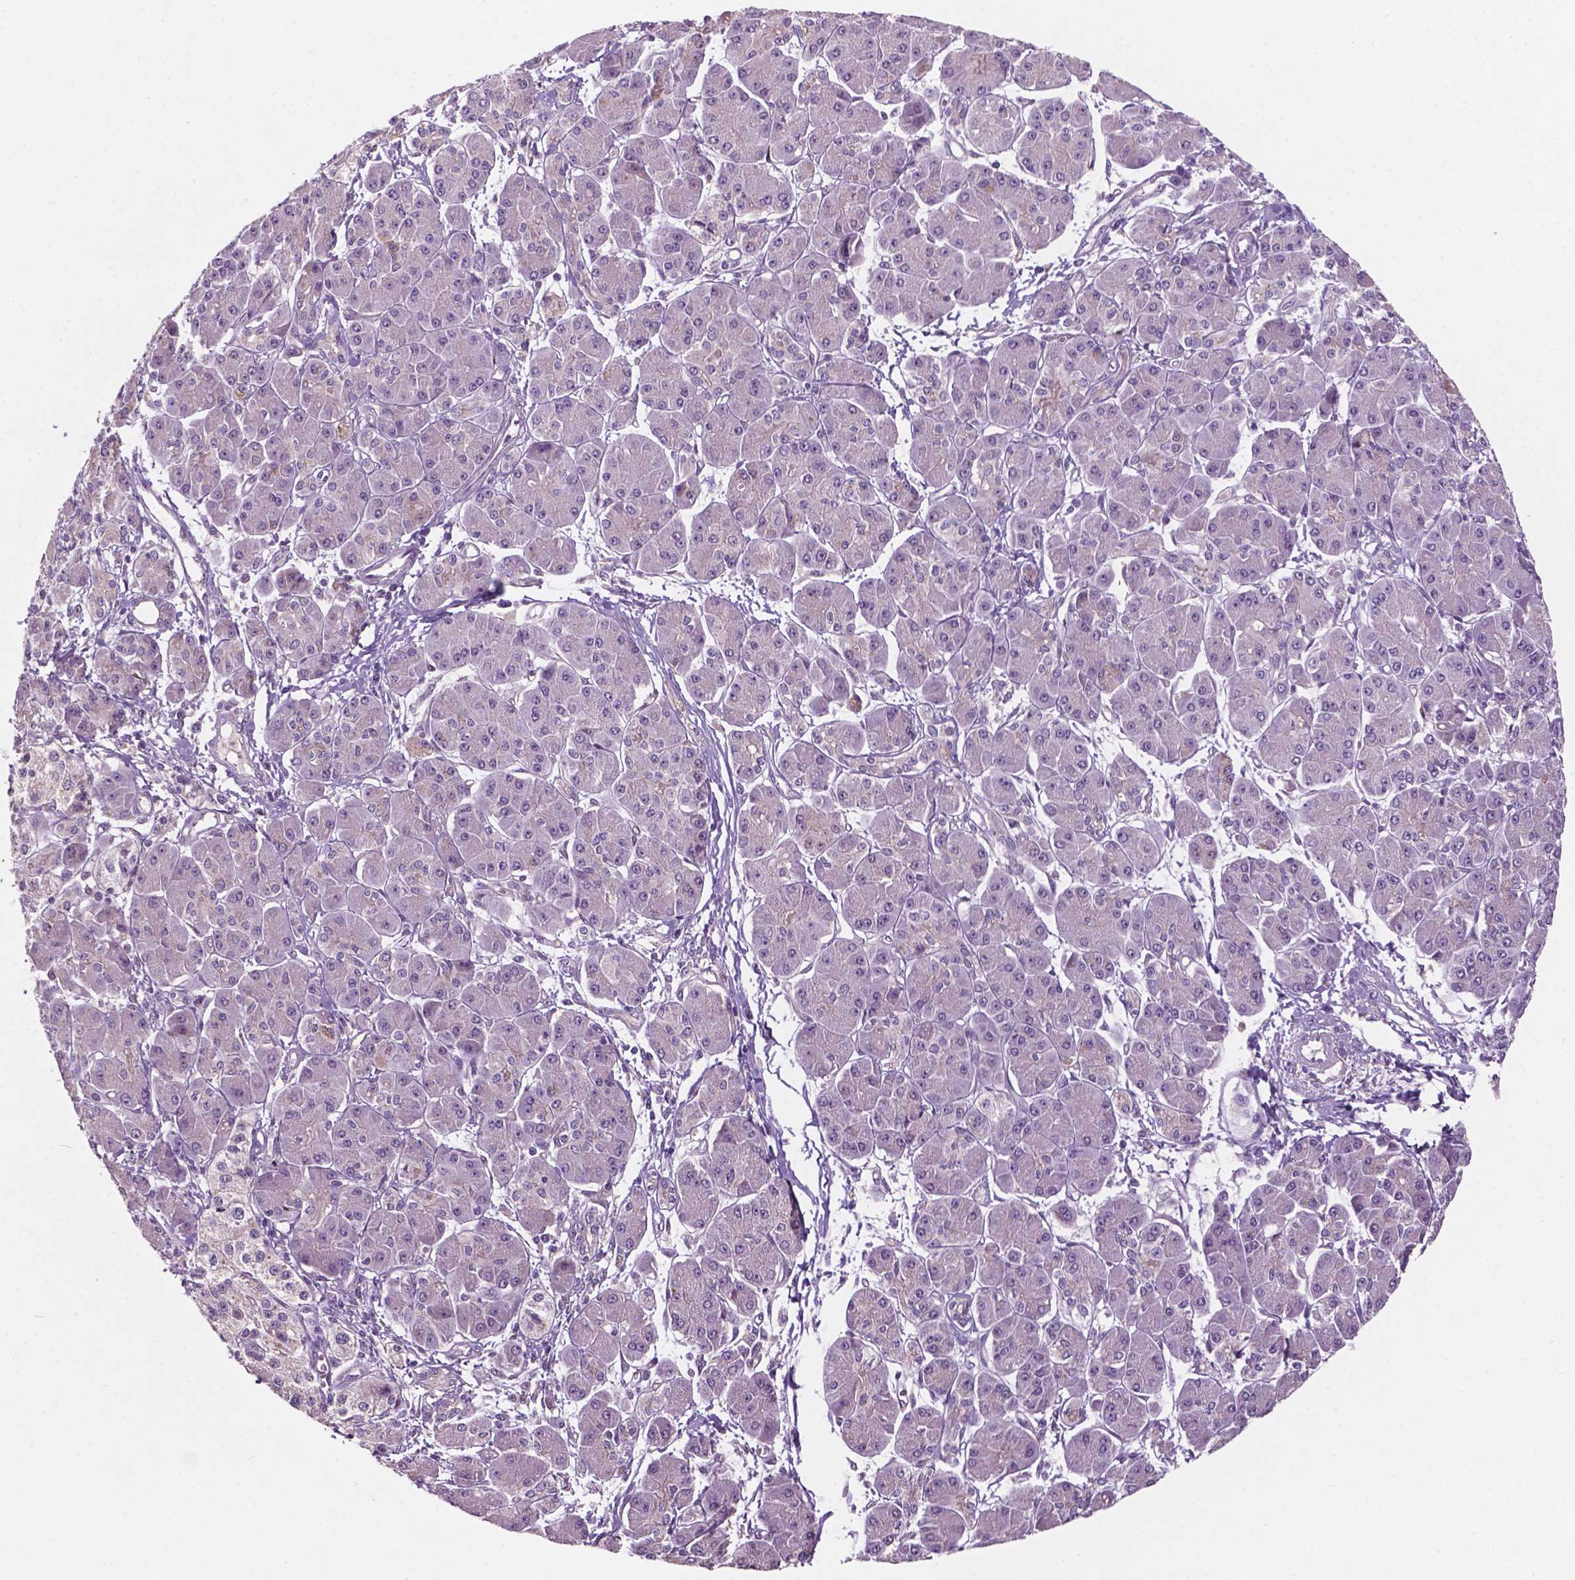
{"staining": {"intensity": "negative", "quantity": "none", "location": "none"}, "tissue": "pancreatic cancer", "cell_type": "Tumor cells", "image_type": "cancer", "snomed": [{"axis": "morphology", "description": "Adenocarcinoma, NOS"}, {"axis": "topography", "description": "Pancreas"}], "caption": "Immunohistochemical staining of human pancreatic adenocarcinoma reveals no significant staining in tumor cells. (Immunohistochemistry, brightfield microscopy, high magnification).", "gene": "GXYLT2", "patient": {"sex": "male", "age": 70}}